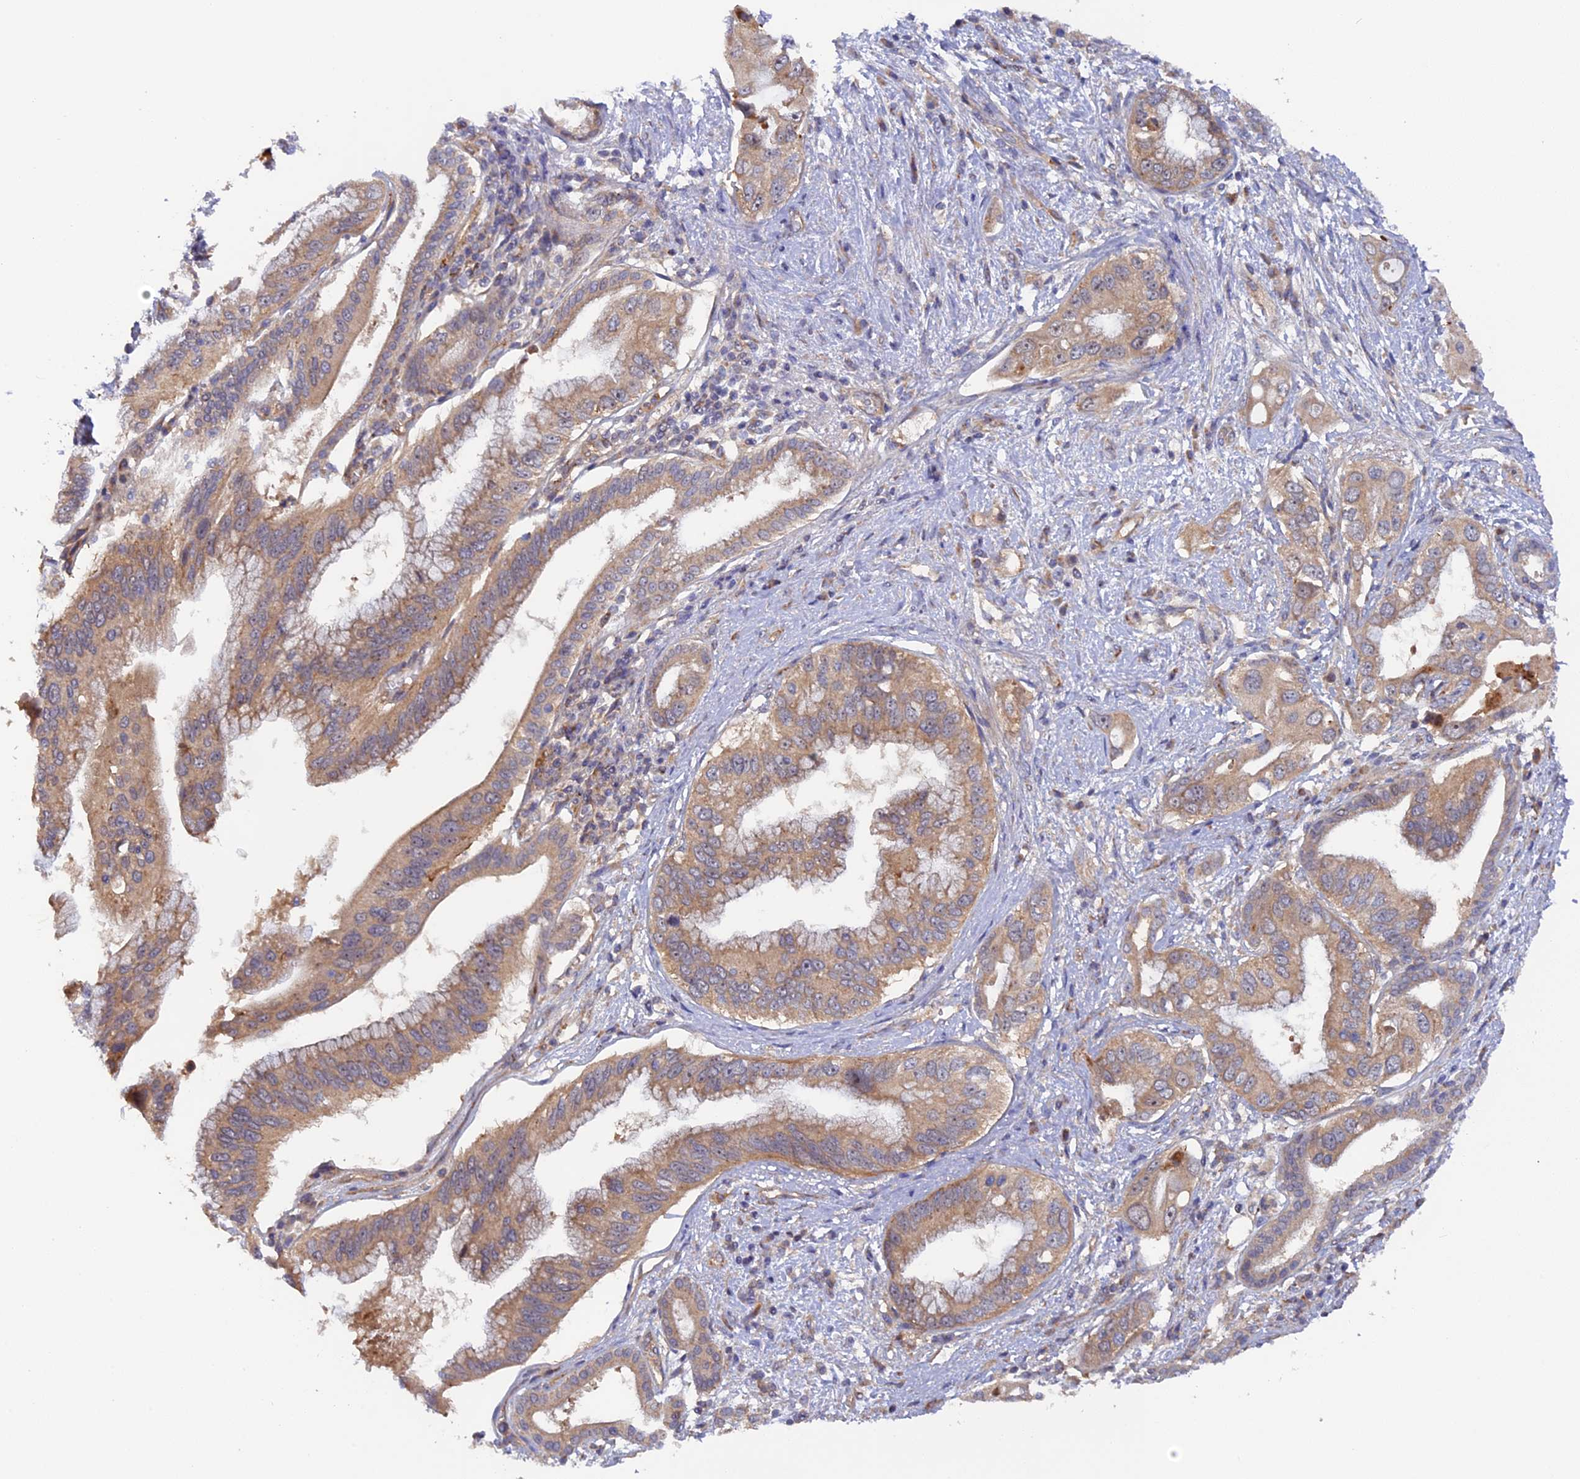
{"staining": {"intensity": "moderate", "quantity": ">75%", "location": "cytoplasmic/membranous"}, "tissue": "pancreatic cancer", "cell_type": "Tumor cells", "image_type": "cancer", "snomed": [{"axis": "morphology", "description": "Inflammation, NOS"}, {"axis": "morphology", "description": "Adenocarcinoma, NOS"}, {"axis": "topography", "description": "Pancreas"}], "caption": "Pancreatic adenocarcinoma stained for a protein displays moderate cytoplasmic/membranous positivity in tumor cells.", "gene": "FERMT1", "patient": {"sex": "female", "age": 56}}